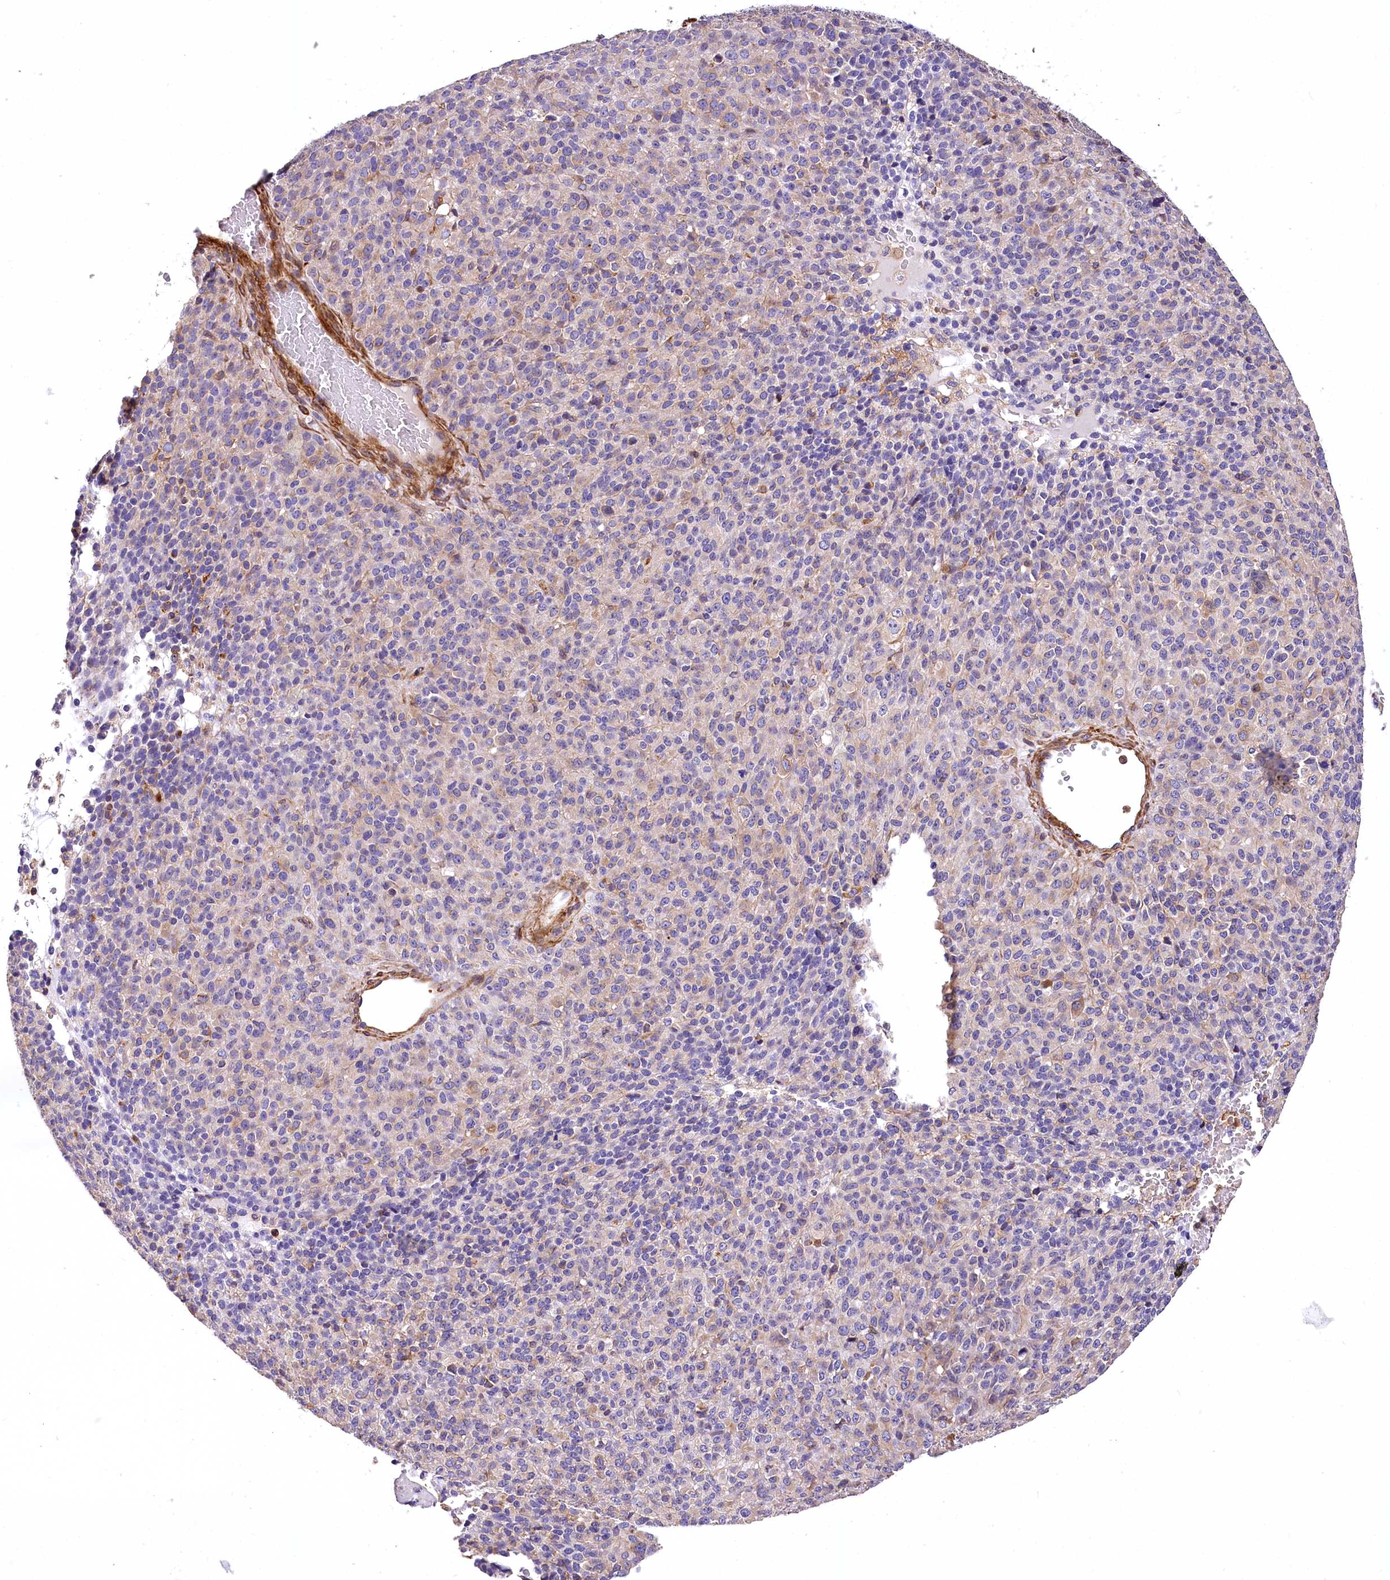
{"staining": {"intensity": "negative", "quantity": "none", "location": "none"}, "tissue": "melanoma", "cell_type": "Tumor cells", "image_type": "cancer", "snomed": [{"axis": "morphology", "description": "Malignant melanoma, Metastatic site"}, {"axis": "topography", "description": "Brain"}], "caption": "Protein analysis of malignant melanoma (metastatic site) displays no significant expression in tumor cells.", "gene": "DPP3", "patient": {"sex": "female", "age": 56}}